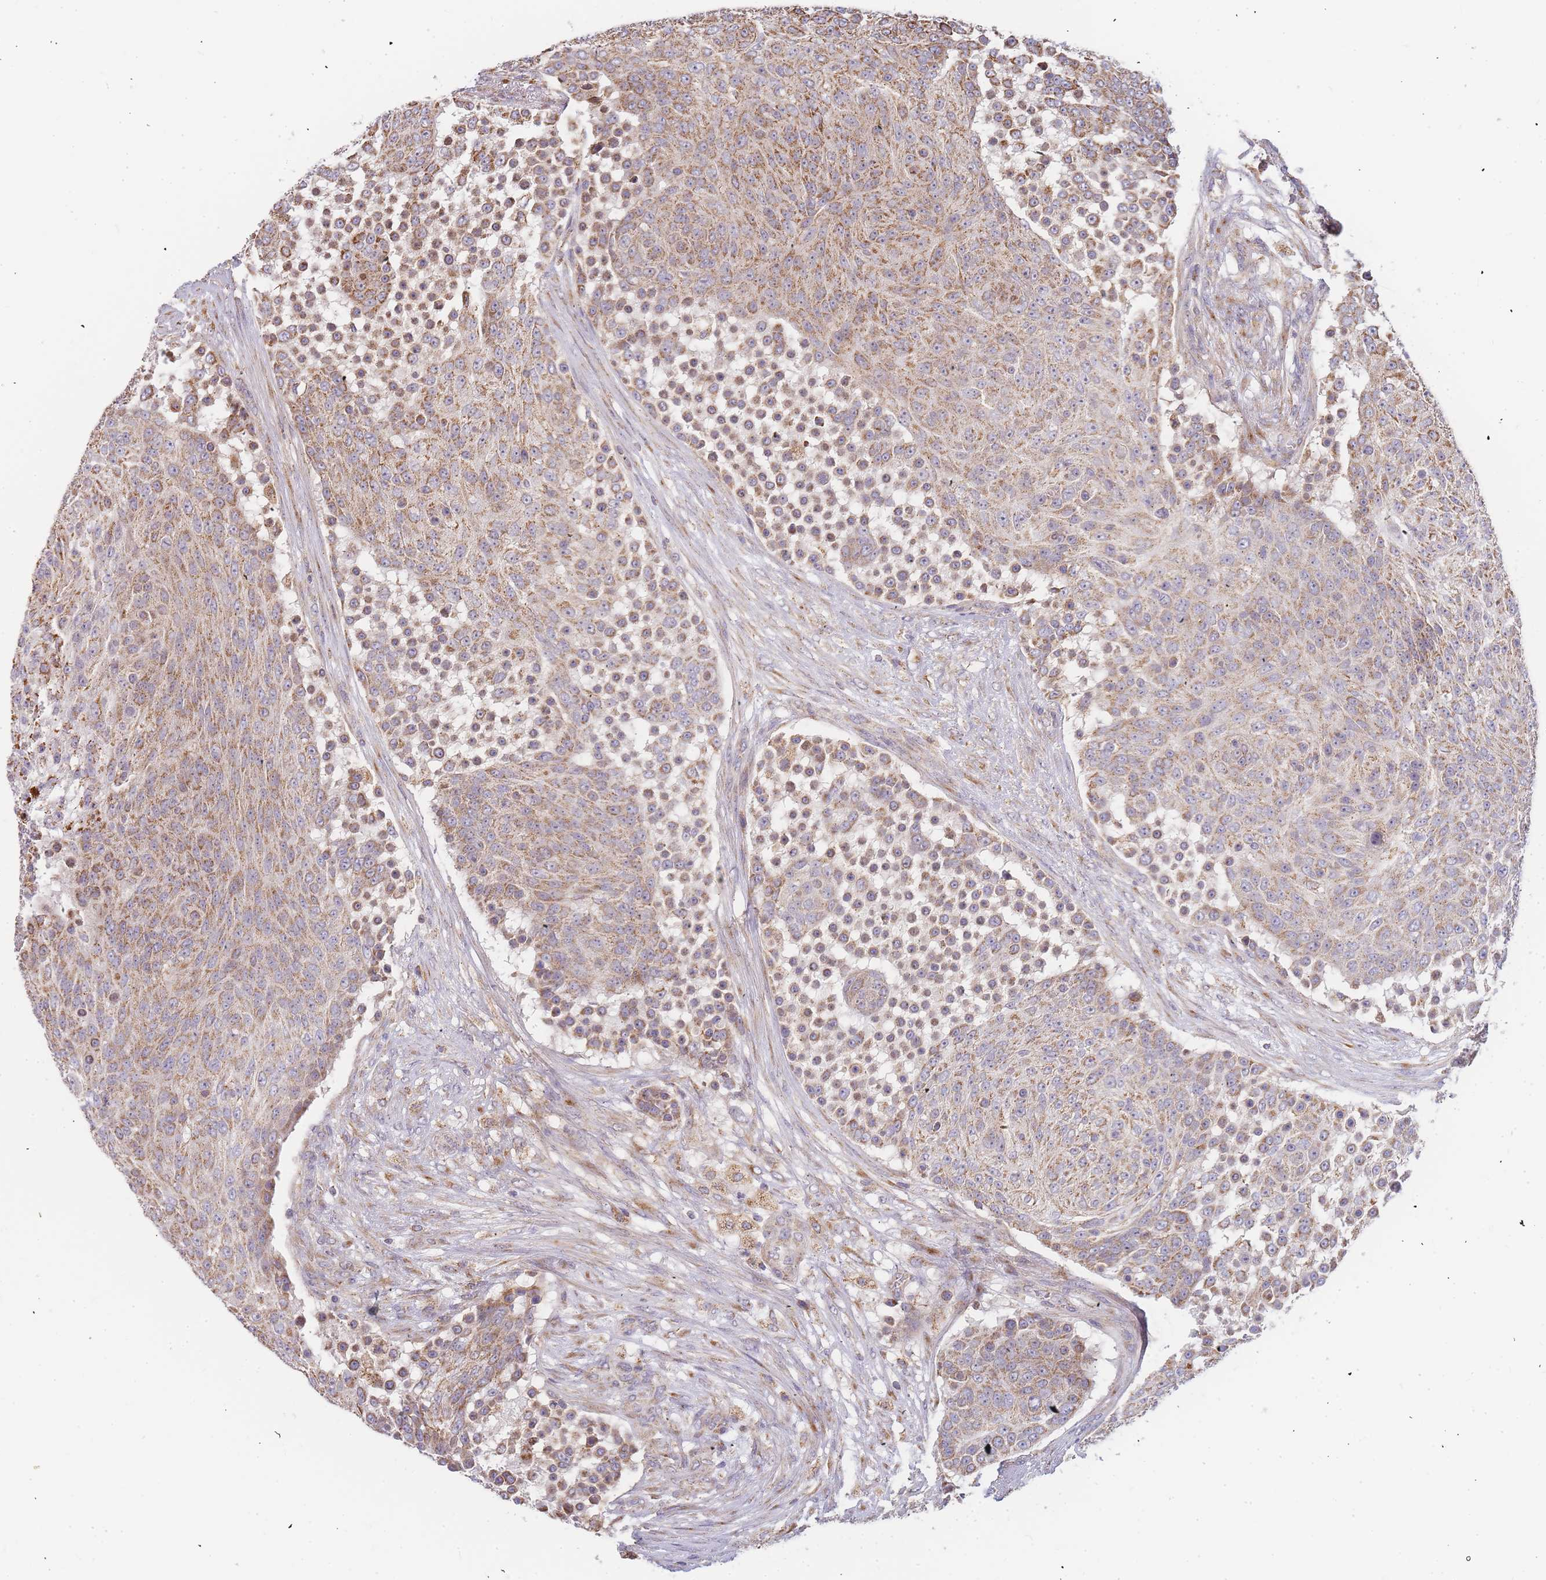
{"staining": {"intensity": "moderate", "quantity": "25%-75%", "location": "cytoplasmic/membranous"}, "tissue": "urothelial cancer", "cell_type": "Tumor cells", "image_type": "cancer", "snomed": [{"axis": "morphology", "description": "Urothelial carcinoma, High grade"}, {"axis": "topography", "description": "Urinary bladder"}], "caption": "A micrograph of urothelial cancer stained for a protein exhibits moderate cytoplasmic/membranous brown staining in tumor cells.", "gene": "ADCY9", "patient": {"sex": "female", "age": 63}}